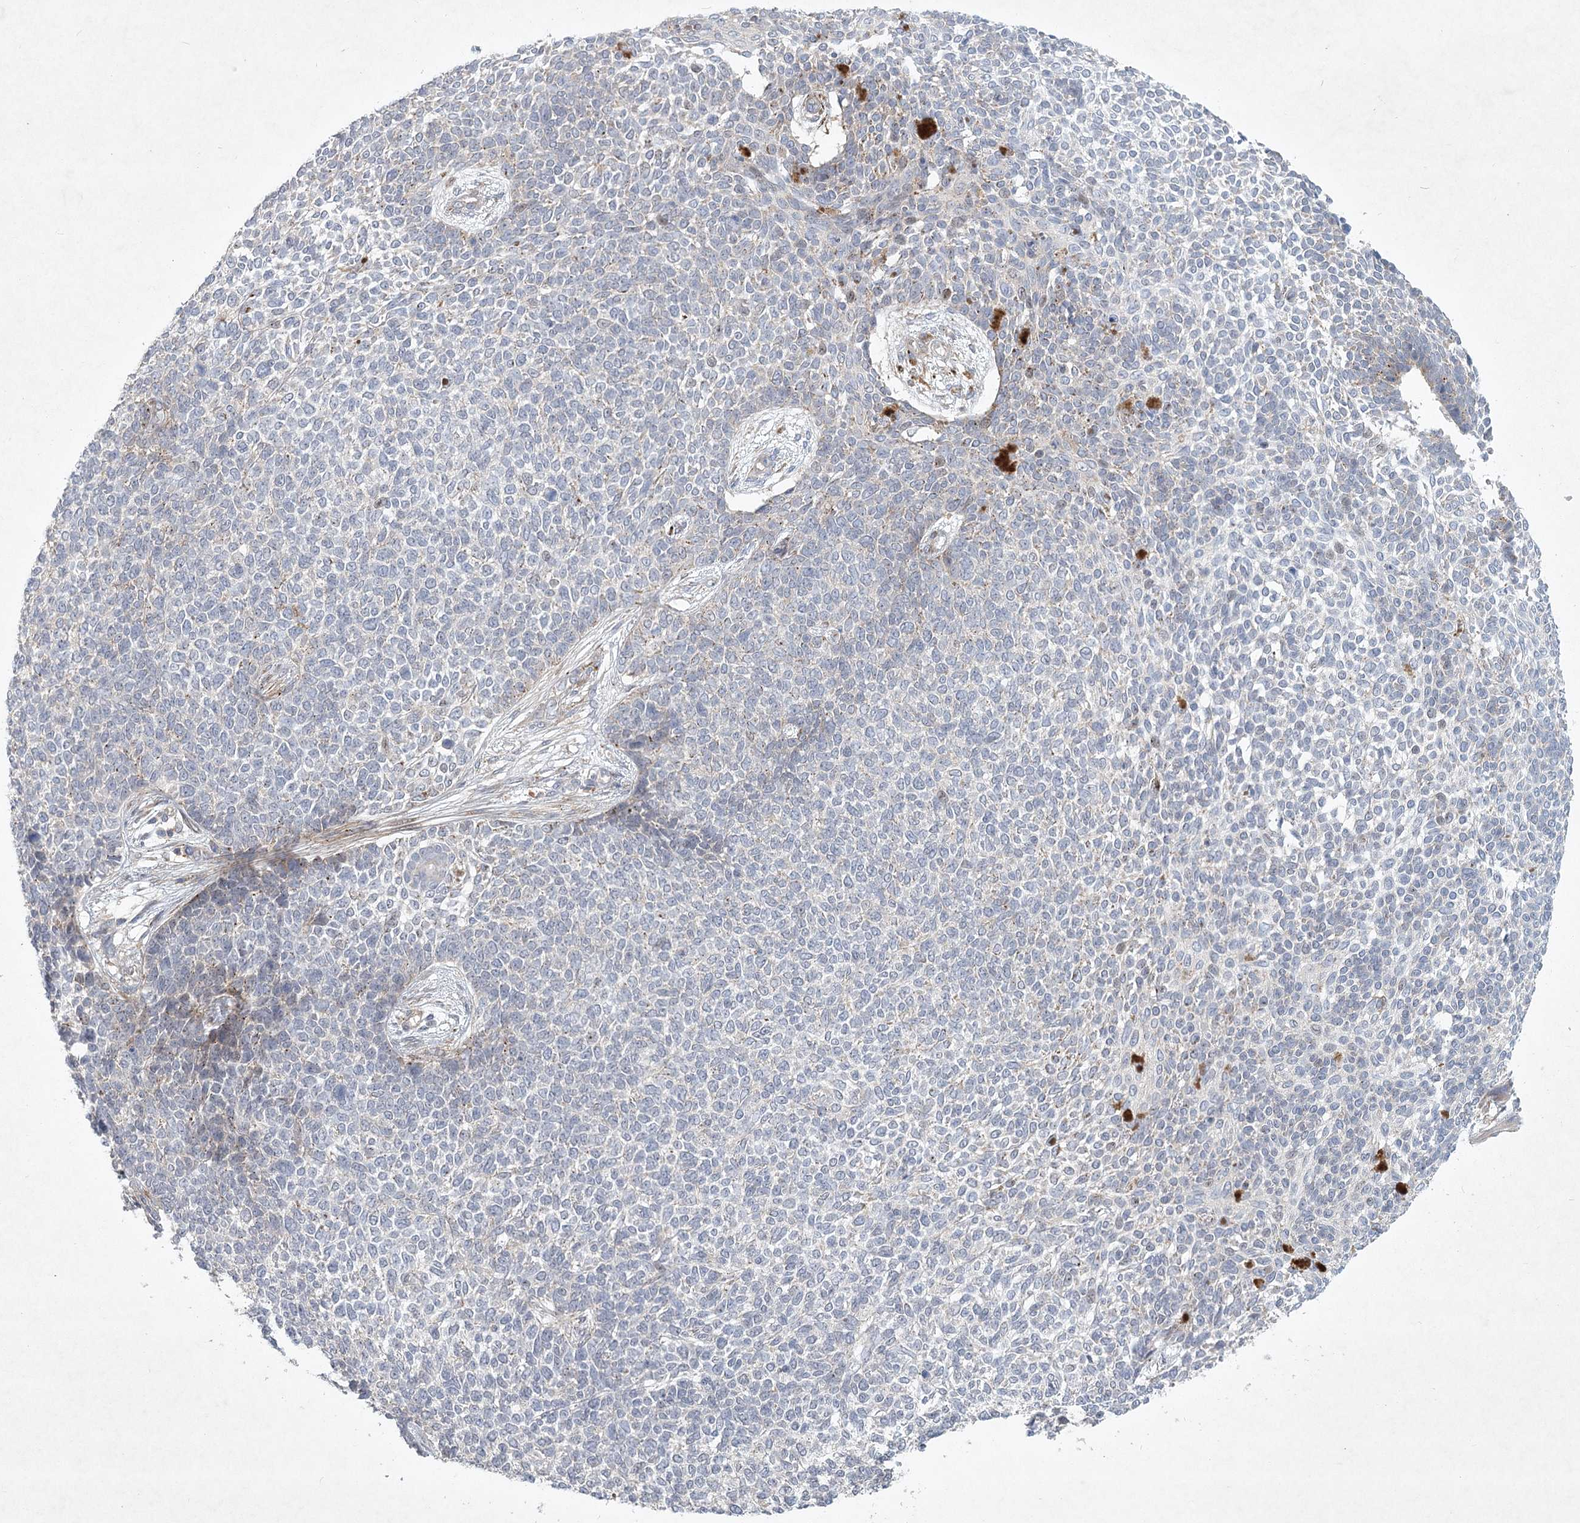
{"staining": {"intensity": "negative", "quantity": "none", "location": "none"}, "tissue": "skin cancer", "cell_type": "Tumor cells", "image_type": "cancer", "snomed": [{"axis": "morphology", "description": "Basal cell carcinoma"}, {"axis": "topography", "description": "Skin"}], "caption": "Immunohistochemical staining of skin basal cell carcinoma demonstrates no significant staining in tumor cells.", "gene": "FAM110C", "patient": {"sex": "female", "age": 84}}